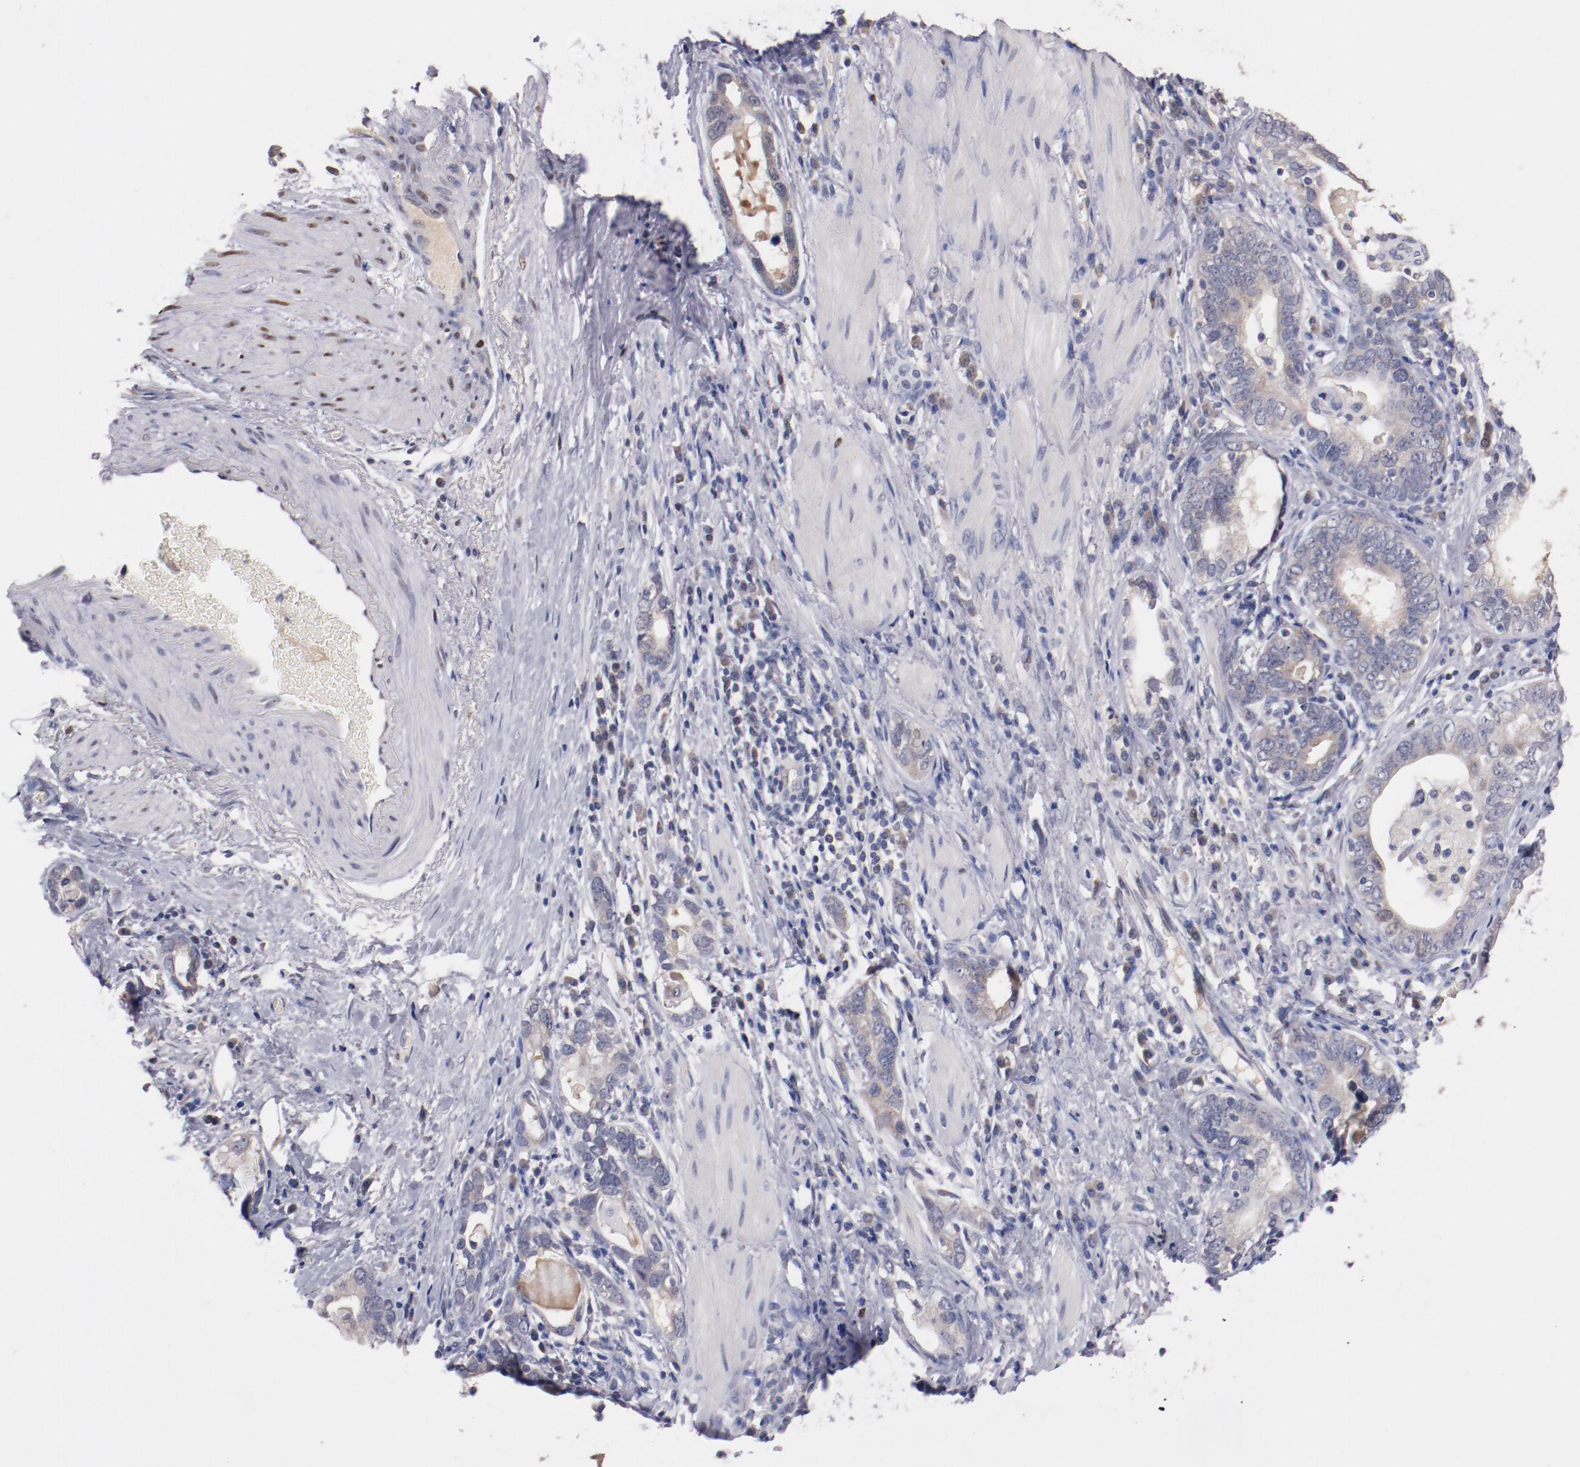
{"staining": {"intensity": "weak", "quantity": "25%-75%", "location": "cytoplasmic/membranous"}, "tissue": "stomach cancer", "cell_type": "Tumor cells", "image_type": "cancer", "snomed": [{"axis": "morphology", "description": "Adenocarcinoma, NOS"}, {"axis": "topography", "description": "Stomach, lower"}], "caption": "This is an image of immunohistochemistry (IHC) staining of stomach cancer, which shows weak staining in the cytoplasmic/membranous of tumor cells.", "gene": "FAM81A", "patient": {"sex": "female", "age": 93}}